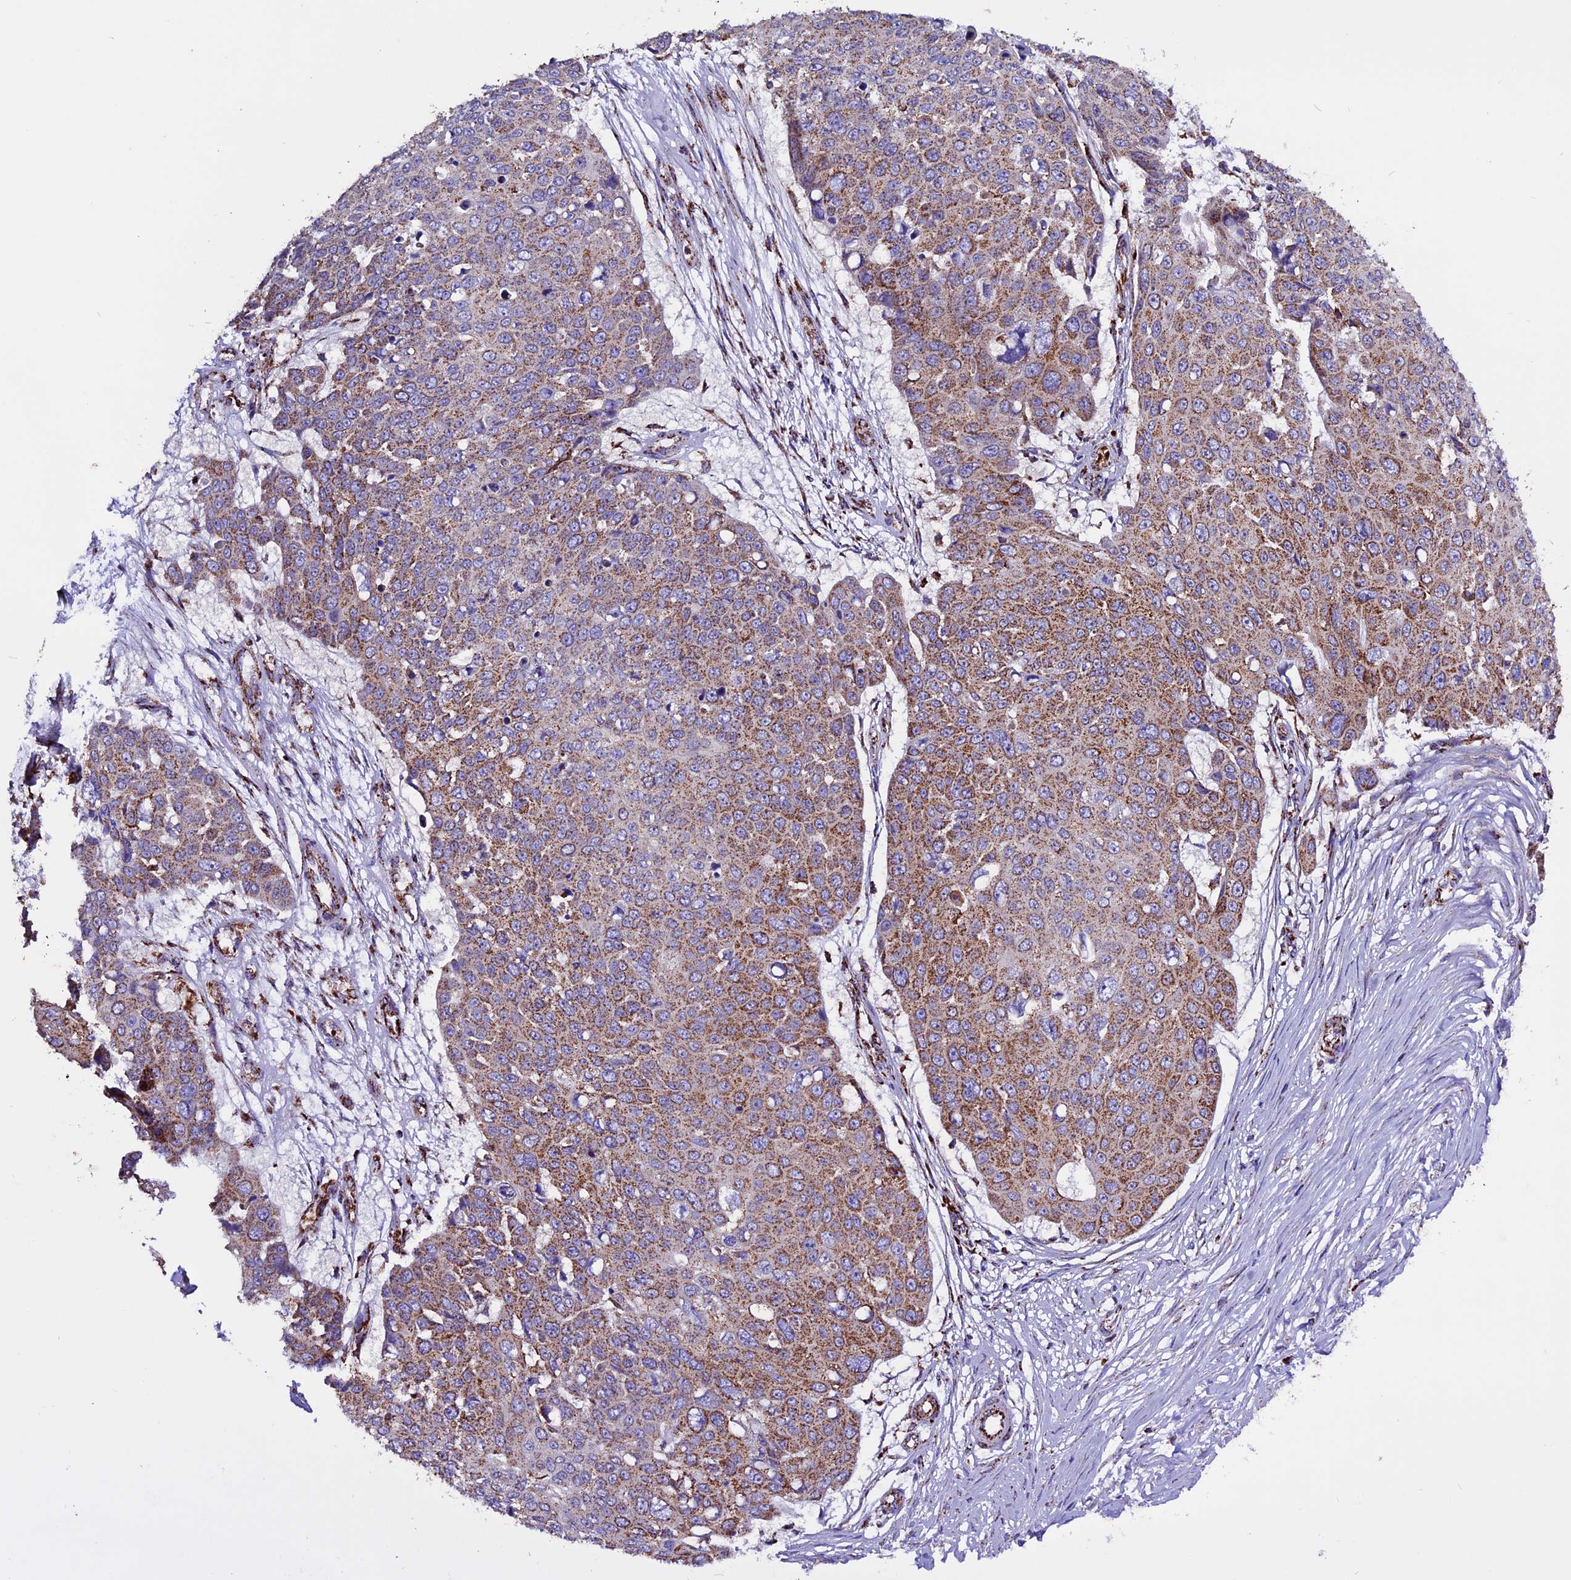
{"staining": {"intensity": "moderate", "quantity": ">75%", "location": "cytoplasmic/membranous"}, "tissue": "skin cancer", "cell_type": "Tumor cells", "image_type": "cancer", "snomed": [{"axis": "morphology", "description": "Squamous cell carcinoma, NOS"}, {"axis": "topography", "description": "Skin"}], "caption": "IHC (DAB (3,3'-diaminobenzidine)) staining of squamous cell carcinoma (skin) exhibits moderate cytoplasmic/membranous protein expression in approximately >75% of tumor cells.", "gene": "CX3CL1", "patient": {"sex": "male", "age": 71}}